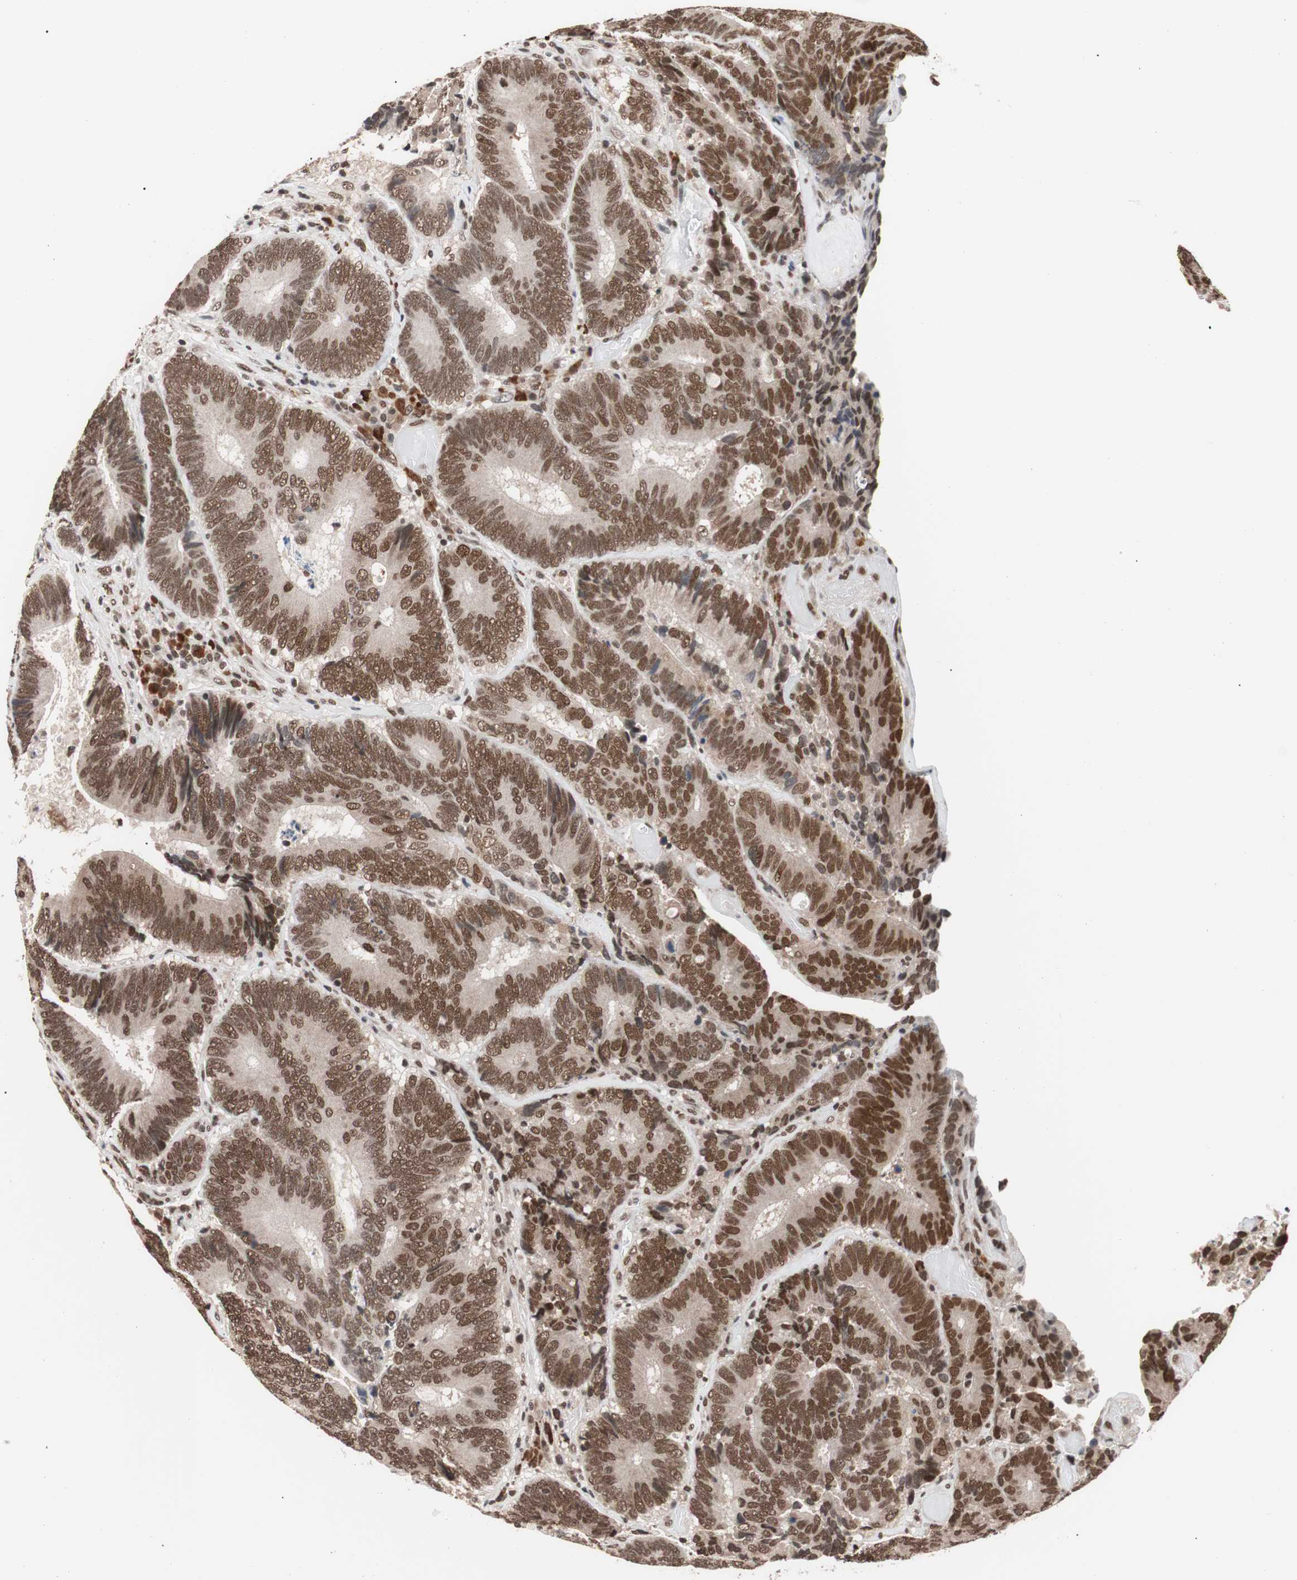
{"staining": {"intensity": "moderate", "quantity": ">75%", "location": "nuclear"}, "tissue": "colorectal cancer", "cell_type": "Tumor cells", "image_type": "cancer", "snomed": [{"axis": "morphology", "description": "Adenocarcinoma, NOS"}, {"axis": "topography", "description": "Colon"}], "caption": "Immunohistochemical staining of human colorectal adenocarcinoma displays medium levels of moderate nuclear protein positivity in approximately >75% of tumor cells. The staining is performed using DAB (3,3'-diaminobenzidine) brown chromogen to label protein expression. The nuclei are counter-stained blue using hematoxylin.", "gene": "CHAMP1", "patient": {"sex": "female", "age": 78}}